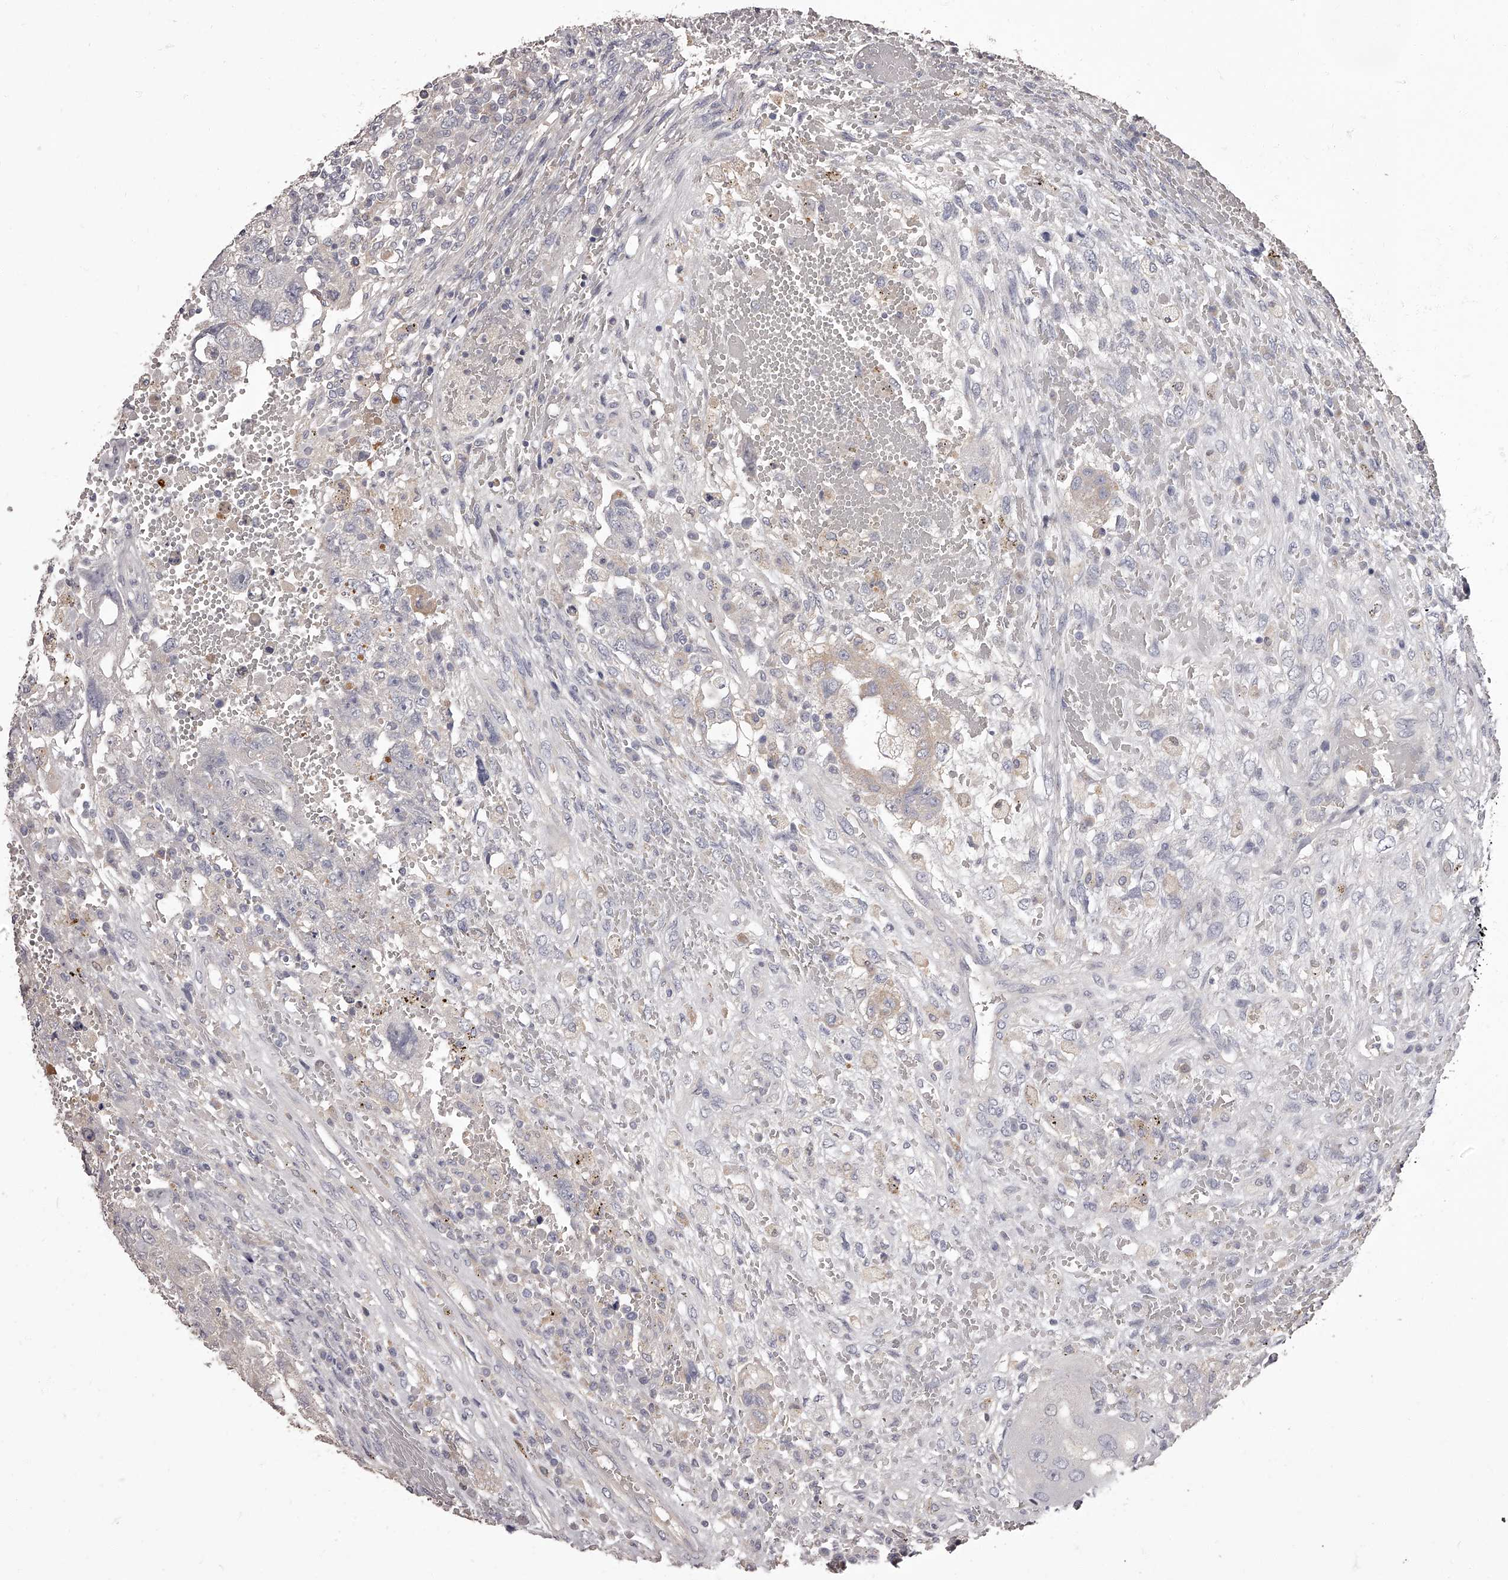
{"staining": {"intensity": "negative", "quantity": "none", "location": "none"}, "tissue": "testis cancer", "cell_type": "Tumor cells", "image_type": "cancer", "snomed": [{"axis": "morphology", "description": "Carcinoma, Embryonal, NOS"}, {"axis": "topography", "description": "Testis"}], "caption": "High magnification brightfield microscopy of testis cancer (embryonal carcinoma) stained with DAB (3,3'-diaminobenzidine) (brown) and counterstained with hematoxylin (blue): tumor cells show no significant positivity. (DAB immunohistochemistry visualized using brightfield microscopy, high magnification).", "gene": "APEH", "patient": {"sex": "male", "age": 26}}